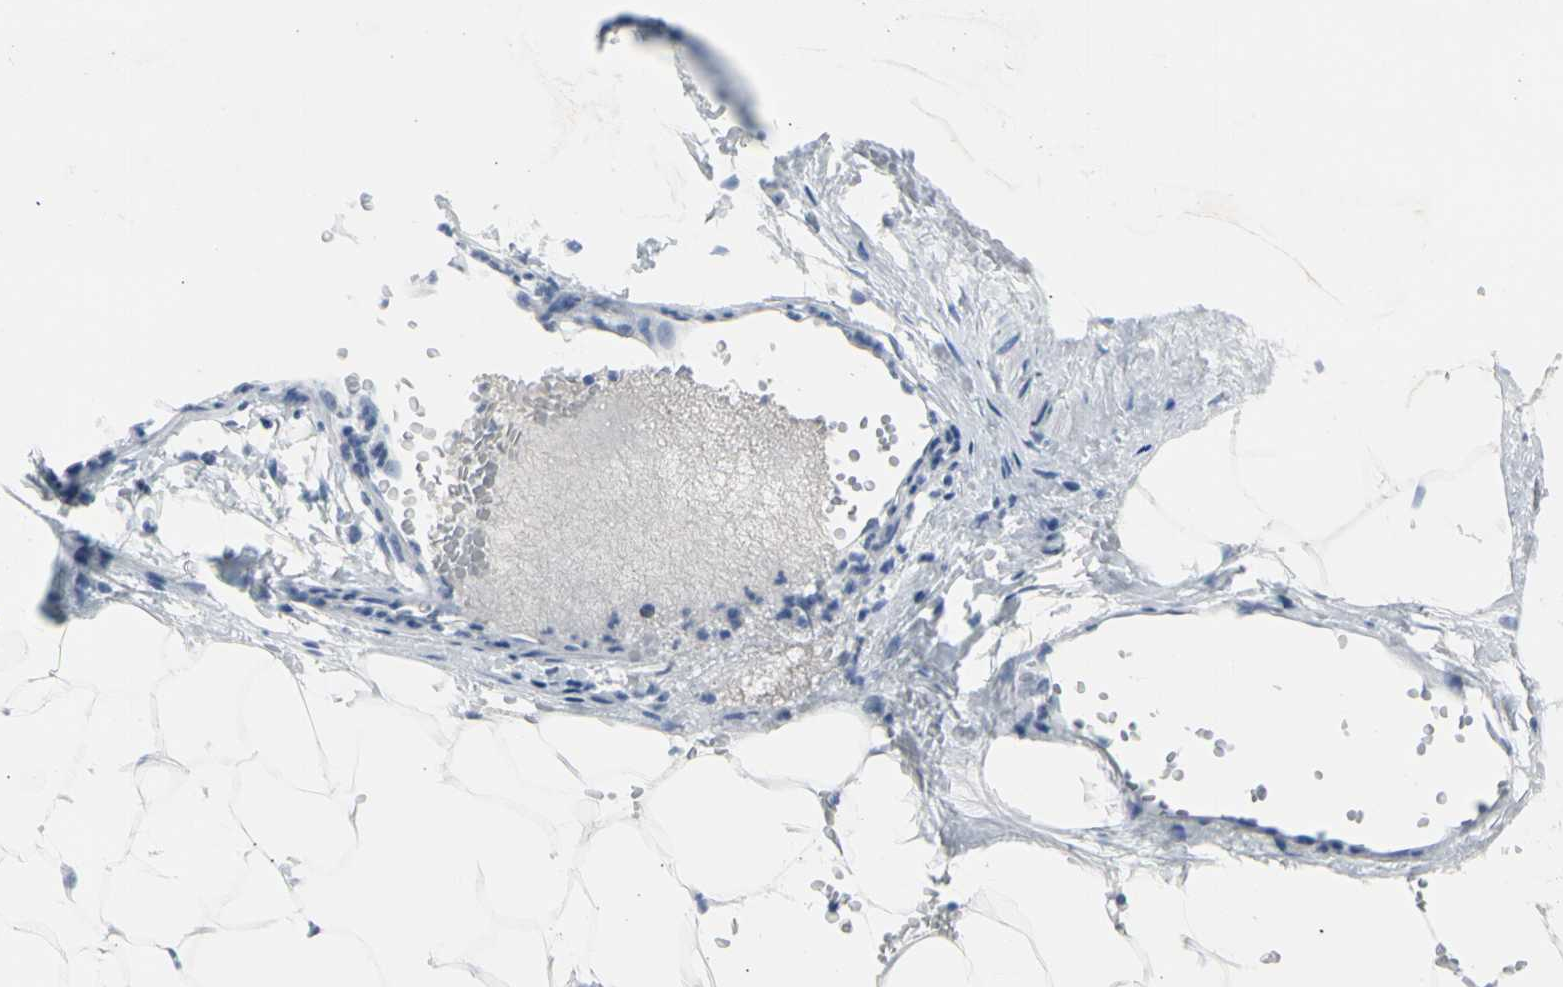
{"staining": {"intensity": "negative", "quantity": "none", "location": "none"}, "tissue": "adipose tissue", "cell_type": "Adipocytes", "image_type": "normal", "snomed": [{"axis": "morphology", "description": "Normal tissue, NOS"}, {"axis": "topography", "description": "Breast"}, {"axis": "topography", "description": "Adipose tissue"}], "caption": "Immunohistochemistry (IHC) of benign human adipose tissue exhibits no staining in adipocytes. (DAB immunohistochemistry (IHC) with hematoxylin counter stain).", "gene": "TPO", "patient": {"sex": "female", "age": 25}}